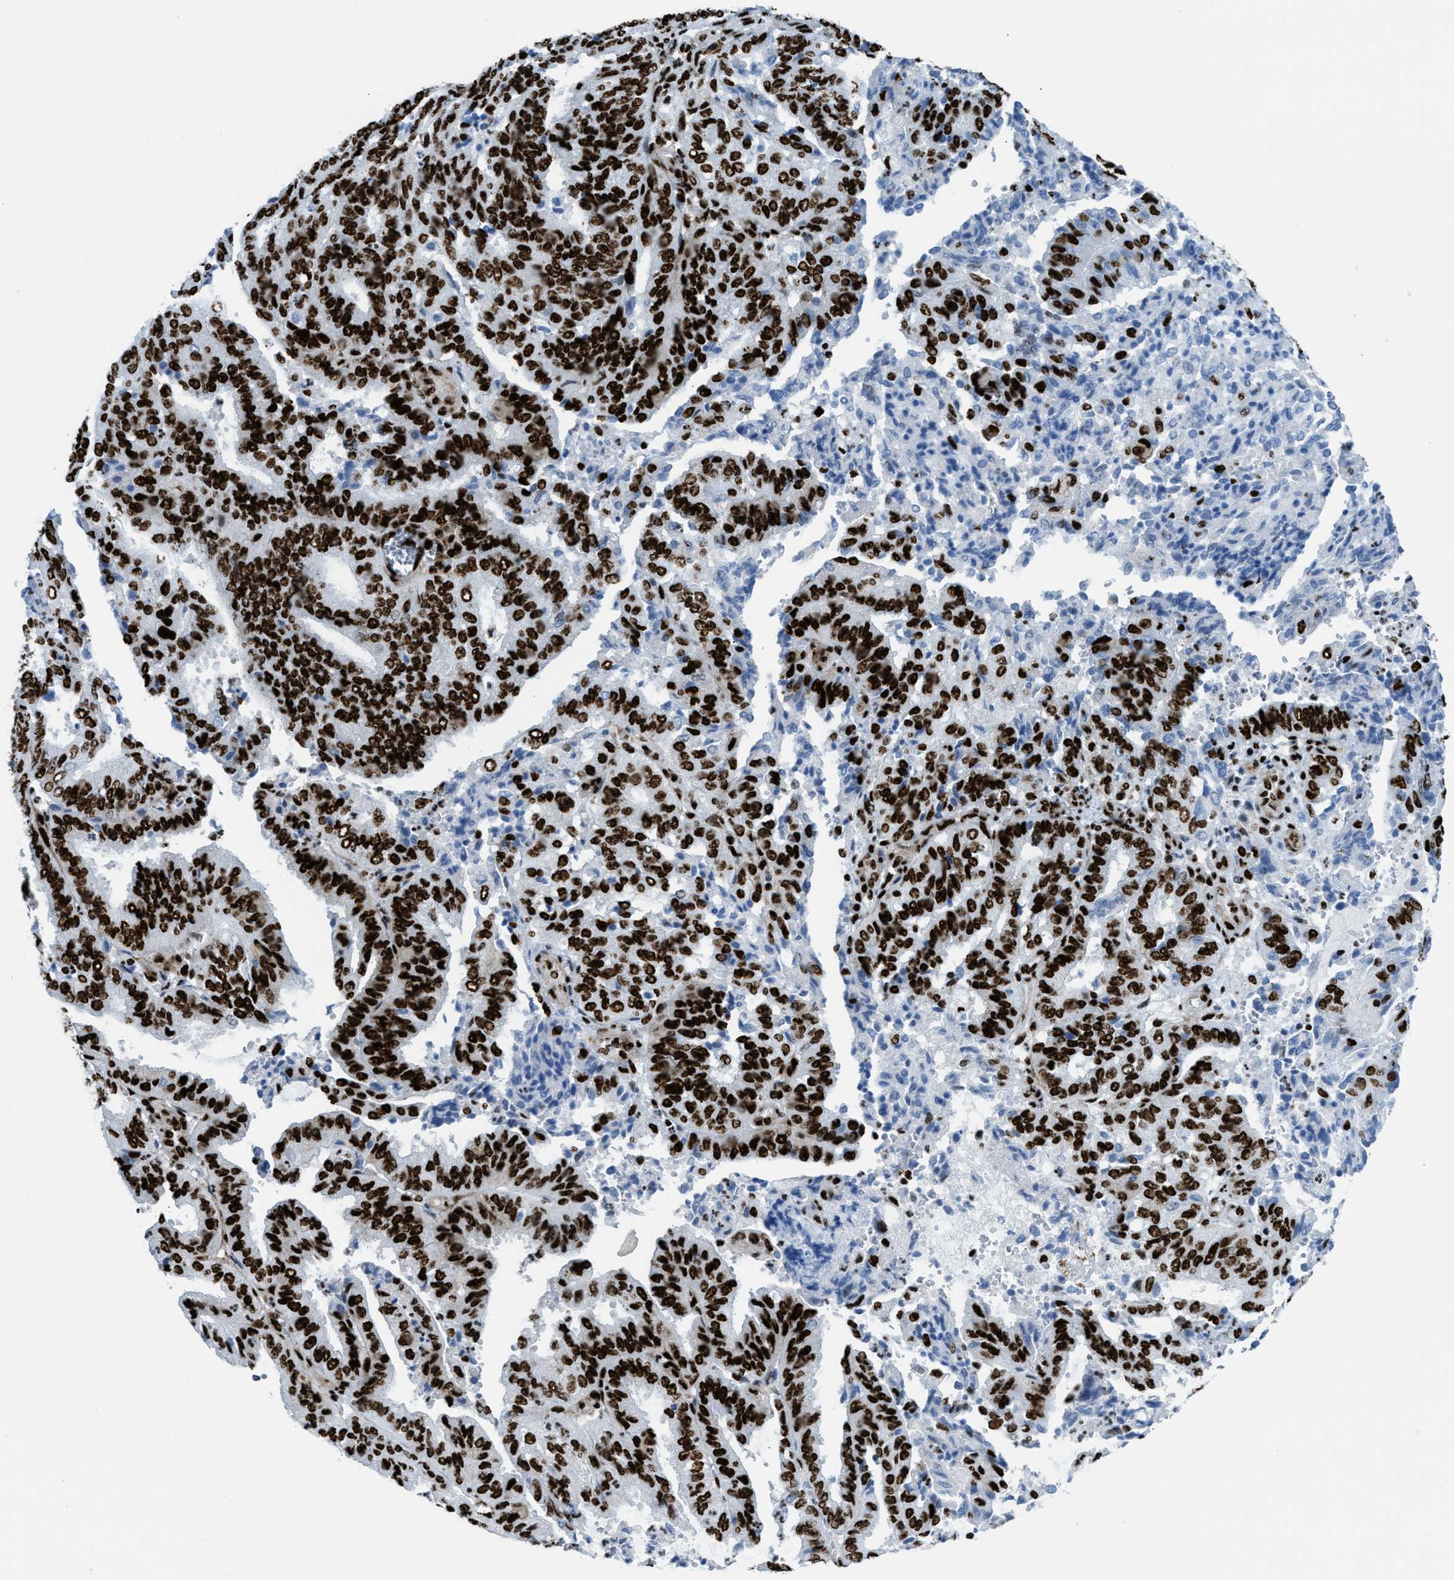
{"staining": {"intensity": "strong", "quantity": ">75%", "location": "nuclear"}, "tissue": "endometrial cancer", "cell_type": "Tumor cells", "image_type": "cancer", "snomed": [{"axis": "morphology", "description": "Adenocarcinoma, NOS"}, {"axis": "topography", "description": "Uterus"}], "caption": "Human endometrial adenocarcinoma stained with a protein marker reveals strong staining in tumor cells.", "gene": "NONO", "patient": {"sex": "female", "age": 60}}